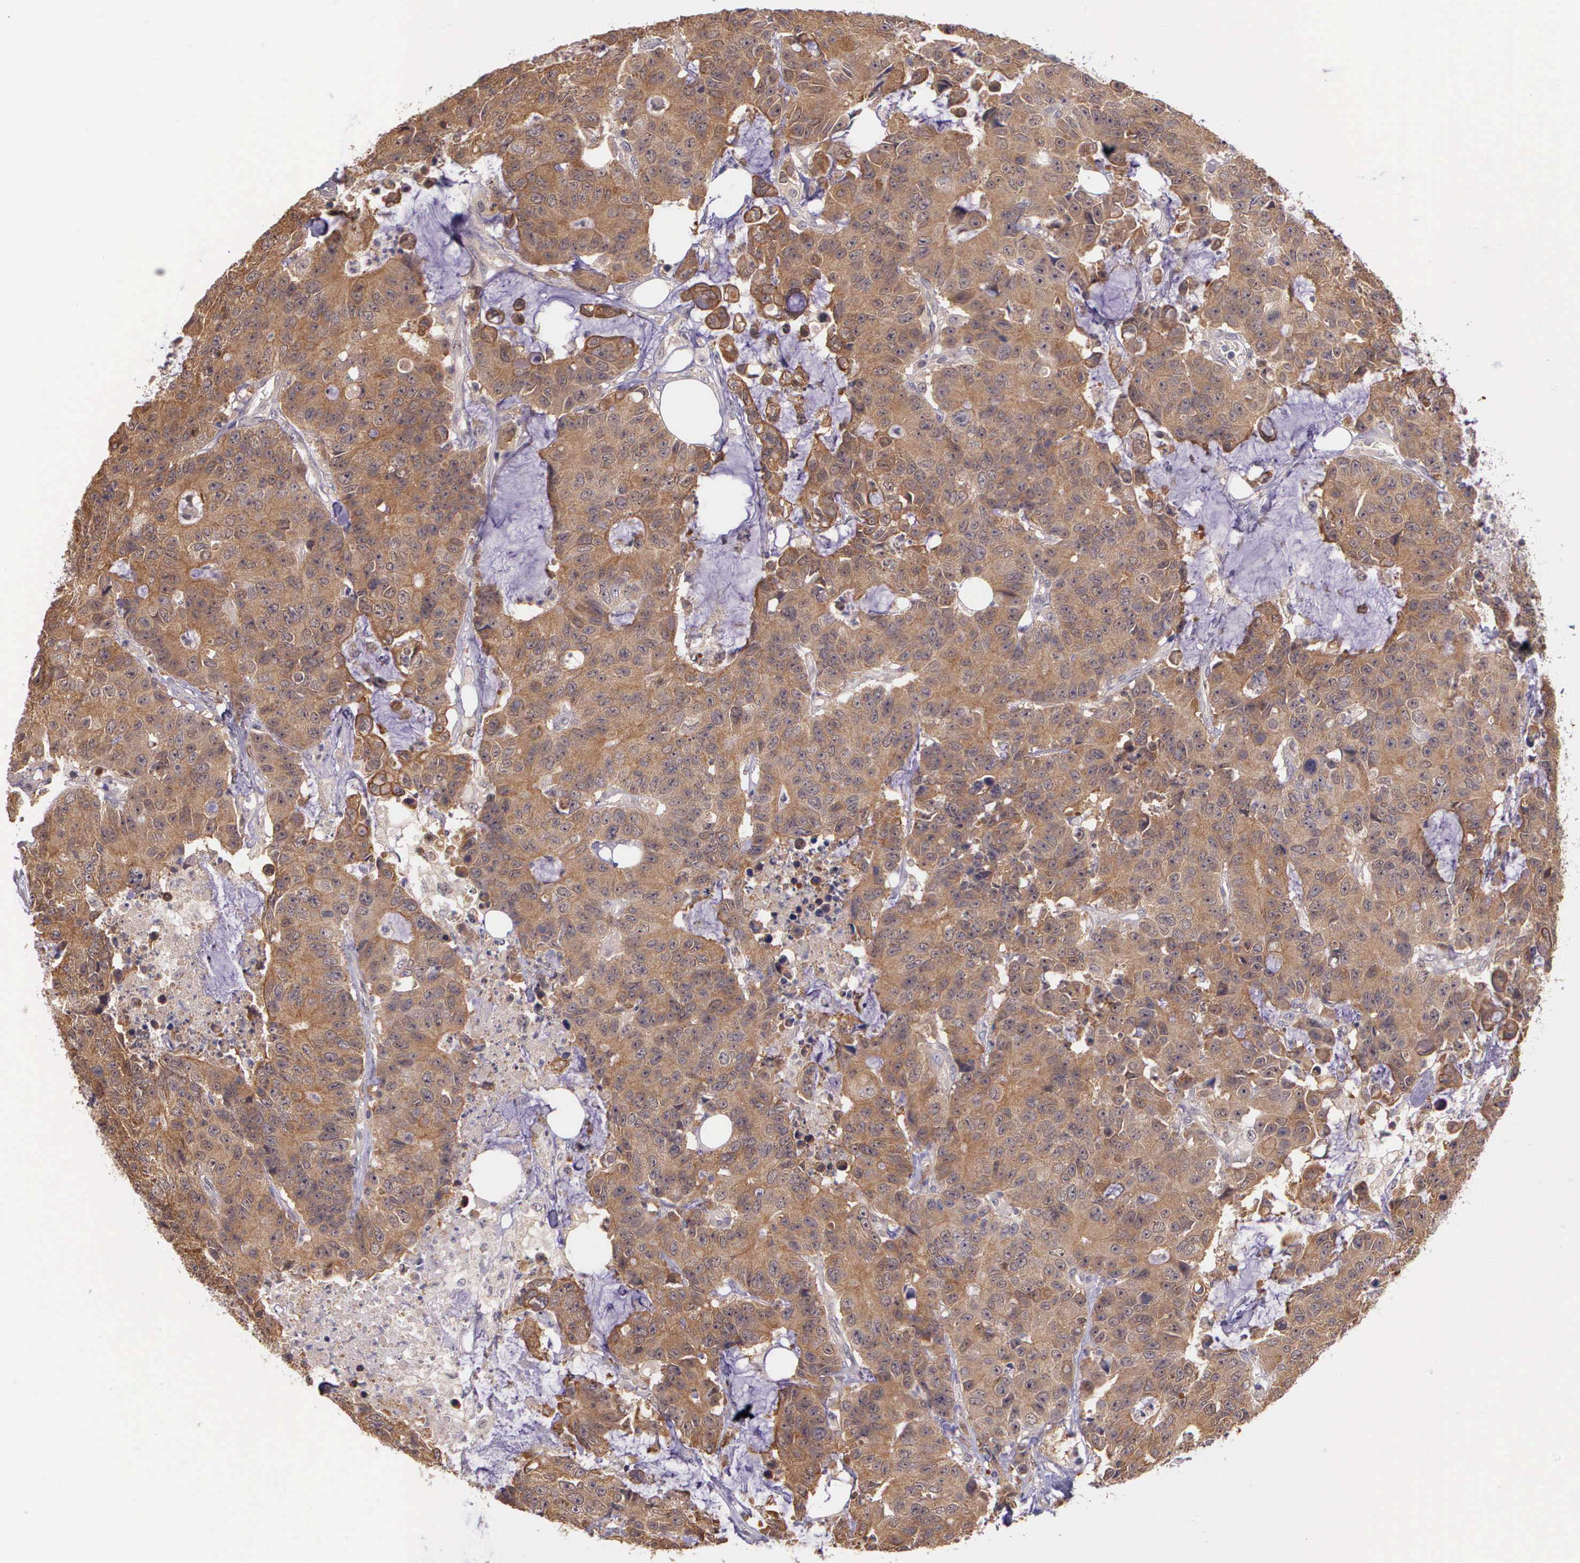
{"staining": {"intensity": "moderate", "quantity": ">75%", "location": "cytoplasmic/membranous"}, "tissue": "colorectal cancer", "cell_type": "Tumor cells", "image_type": "cancer", "snomed": [{"axis": "morphology", "description": "Adenocarcinoma, NOS"}, {"axis": "topography", "description": "Colon"}], "caption": "High-magnification brightfield microscopy of colorectal cancer stained with DAB (brown) and counterstained with hematoxylin (blue). tumor cells exhibit moderate cytoplasmic/membranous staining is present in about>75% of cells. The staining was performed using DAB, with brown indicating positive protein expression. Nuclei are stained blue with hematoxylin.", "gene": "IGBP1", "patient": {"sex": "female", "age": 86}}